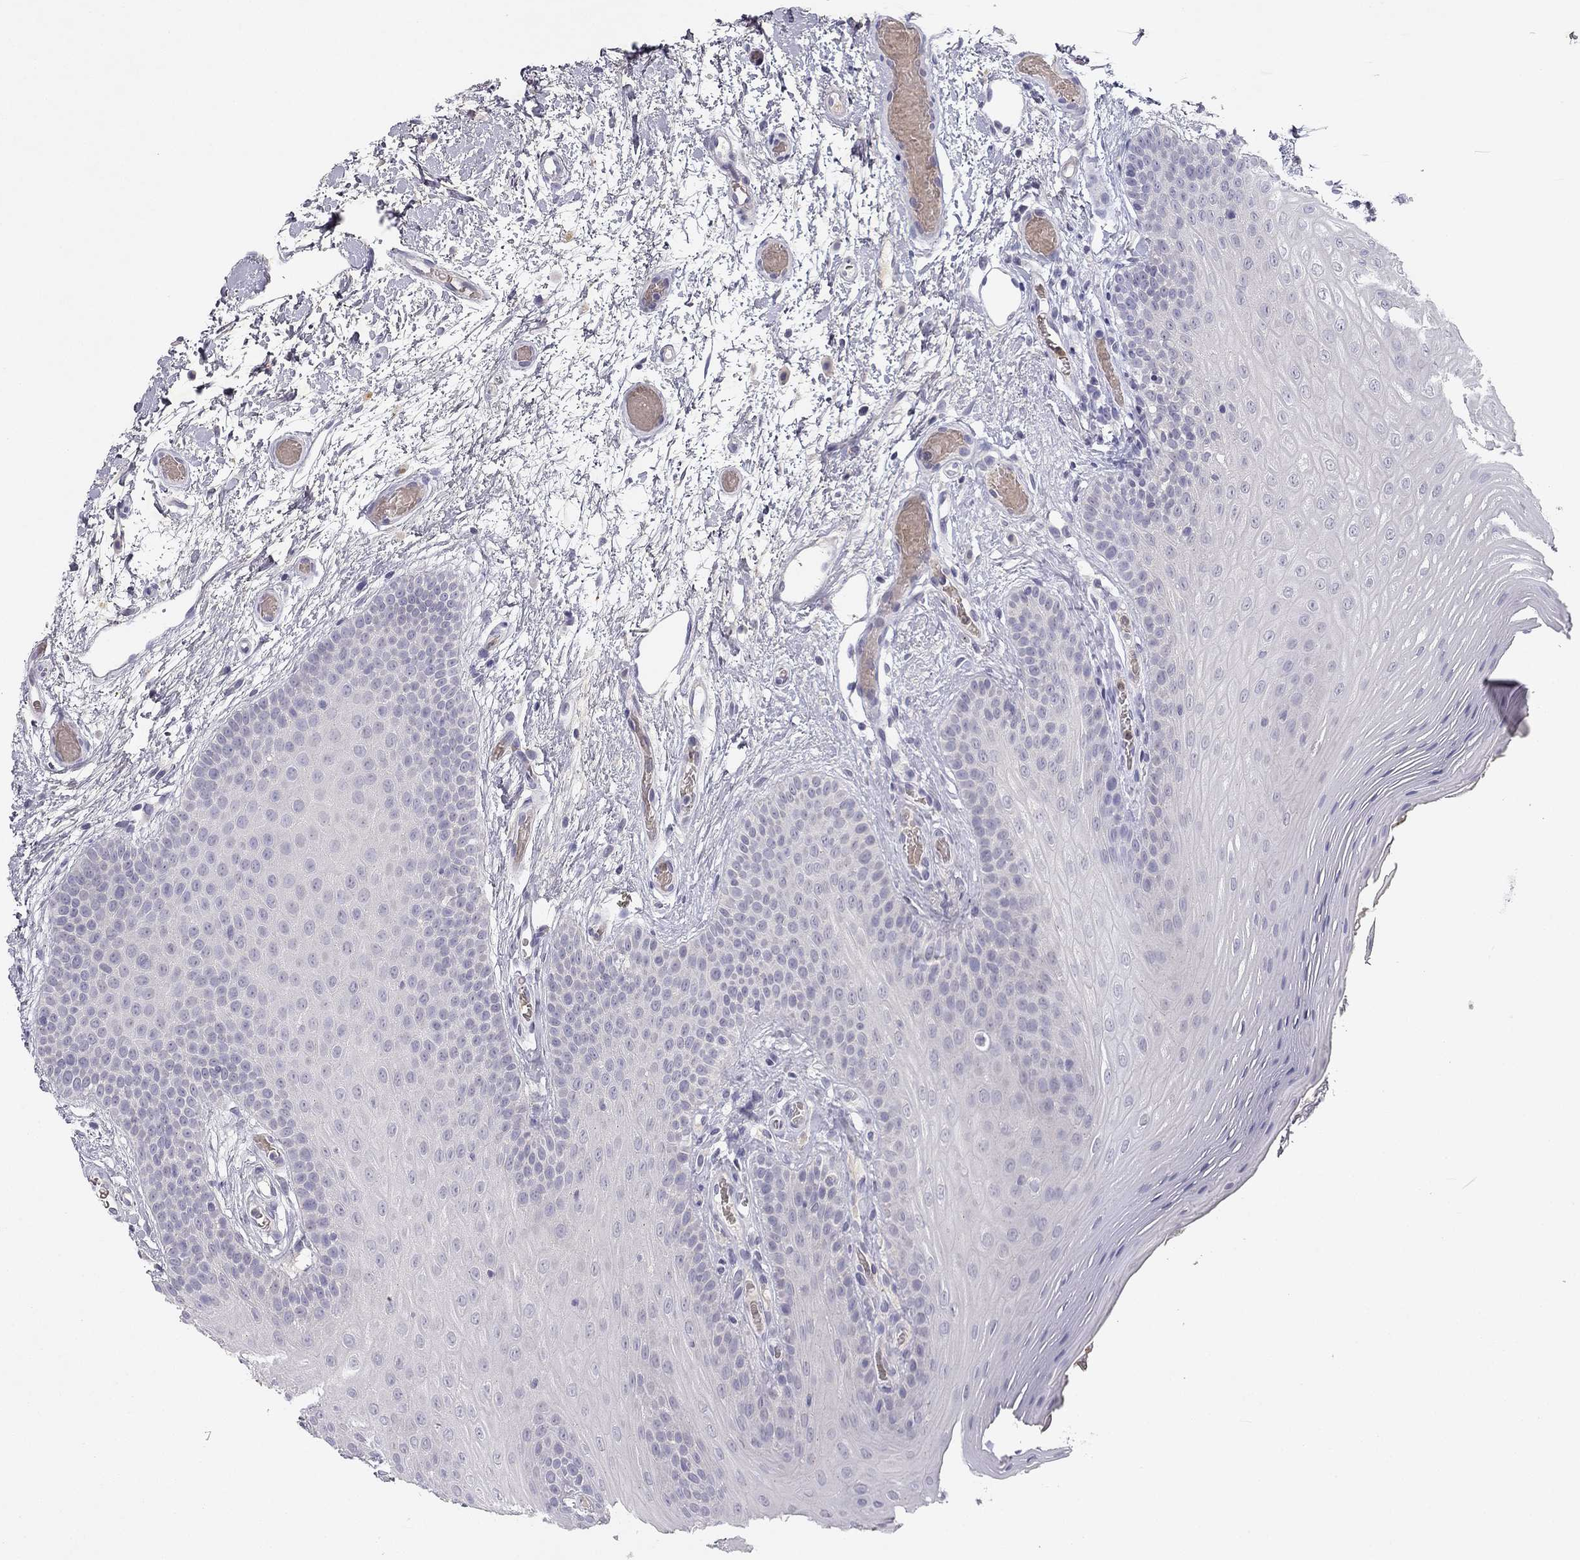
{"staining": {"intensity": "negative", "quantity": "none", "location": "none"}, "tissue": "oral mucosa", "cell_type": "Squamous epithelial cells", "image_type": "normal", "snomed": [{"axis": "morphology", "description": "Normal tissue, NOS"}, {"axis": "morphology", "description": "Squamous cell carcinoma, NOS"}, {"axis": "topography", "description": "Oral tissue"}, {"axis": "topography", "description": "Head-Neck"}], "caption": "IHC histopathology image of benign oral mucosa stained for a protein (brown), which exhibits no expression in squamous epithelial cells. Nuclei are stained in blue.", "gene": "SLC6A4", "patient": {"sex": "male", "age": 78}}